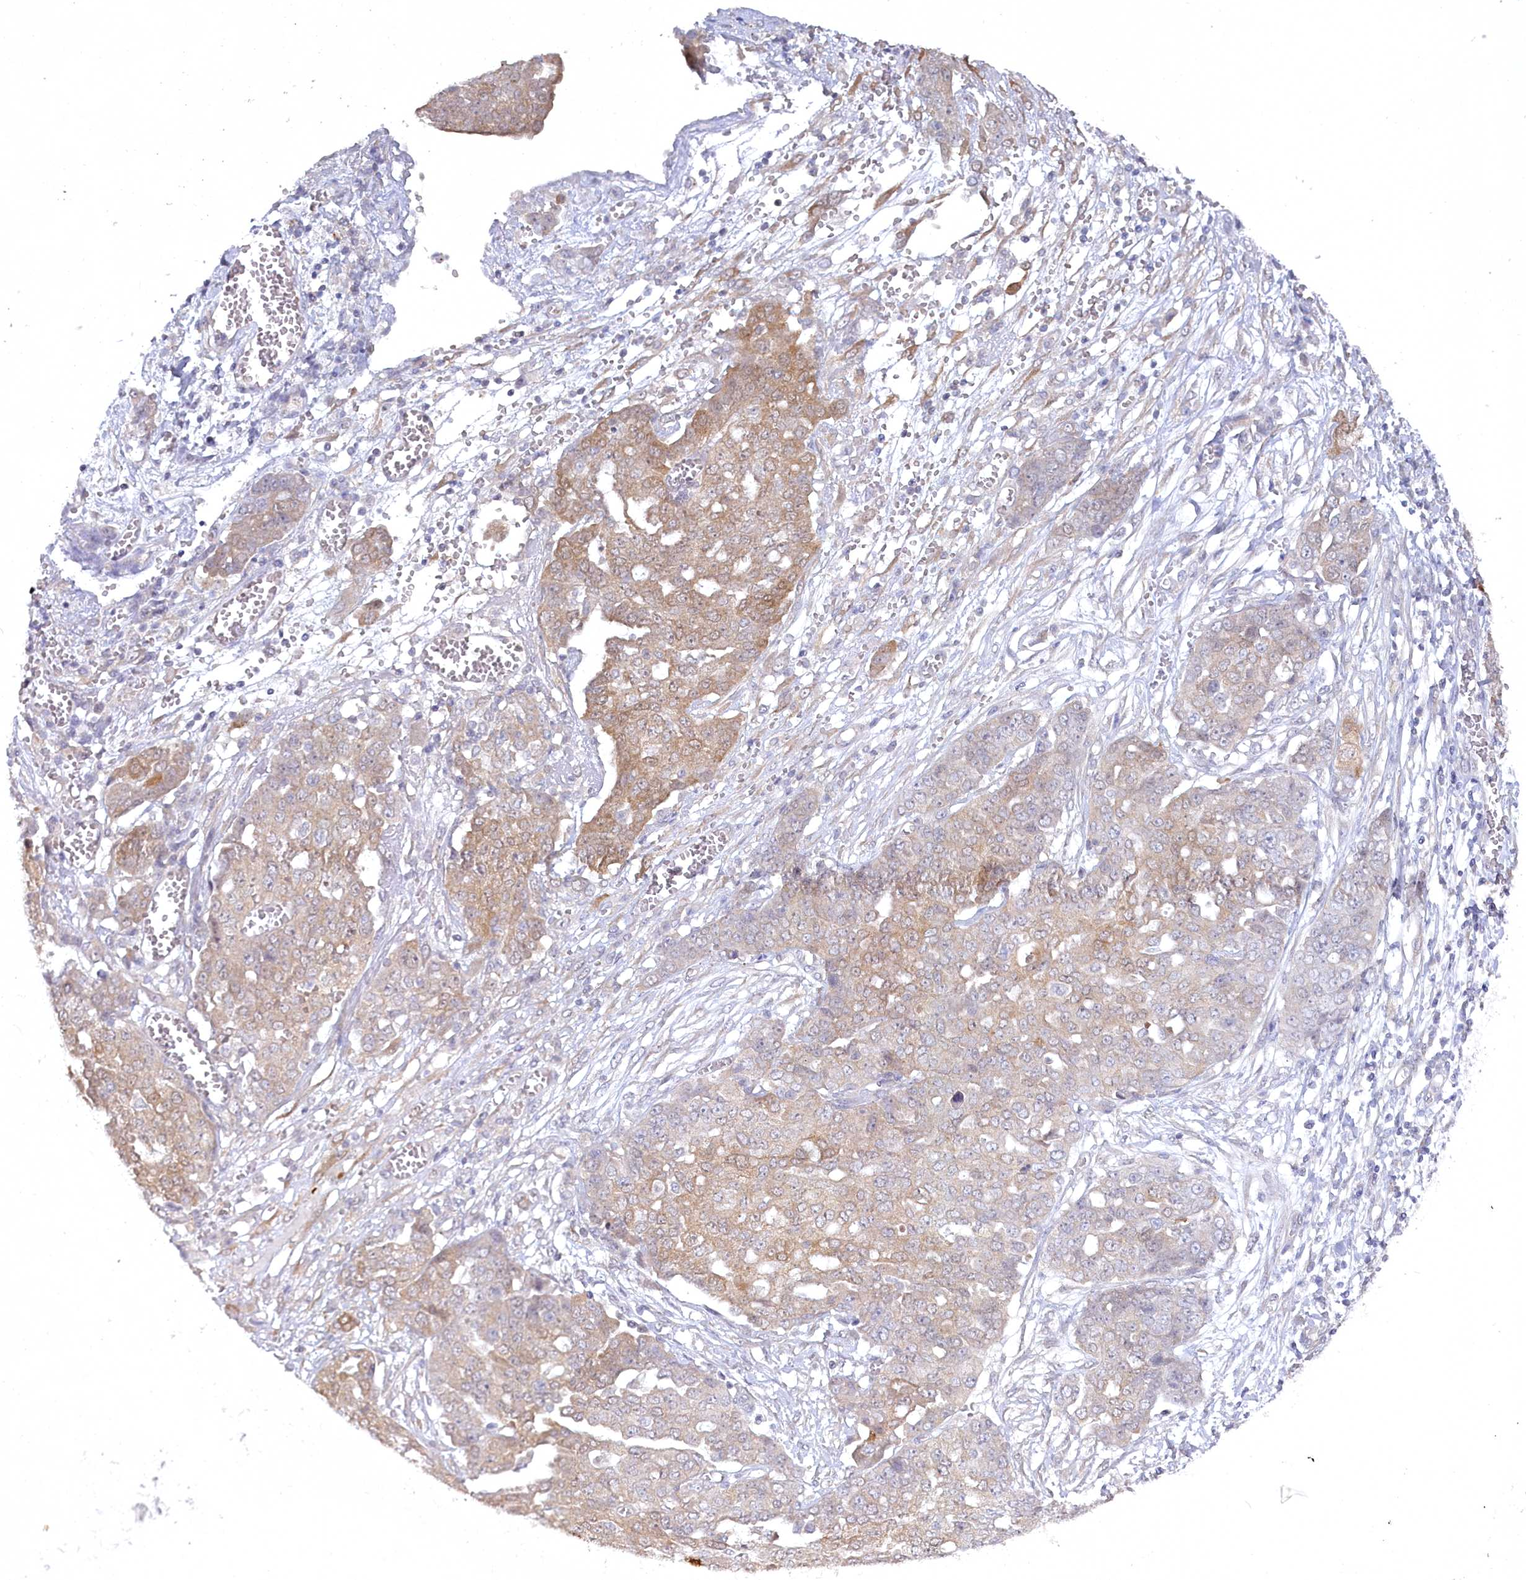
{"staining": {"intensity": "moderate", "quantity": "<25%", "location": "cytoplasmic/membranous"}, "tissue": "ovarian cancer", "cell_type": "Tumor cells", "image_type": "cancer", "snomed": [{"axis": "morphology", "description": "Cystadenocarcinoma, serous, NOS"}, {"axis": "topography", "description": "Soft tissue"}, {"axis": "topography", "description": "Ovary"}], "caption": "A brown stain shows moderate cytoplasmic/membranous expression of a protein in ovarian serous cystadenocarcinoma tumor cells.", "gene": "AAMDC", "patient": {"sex": "female", "age": 57}}